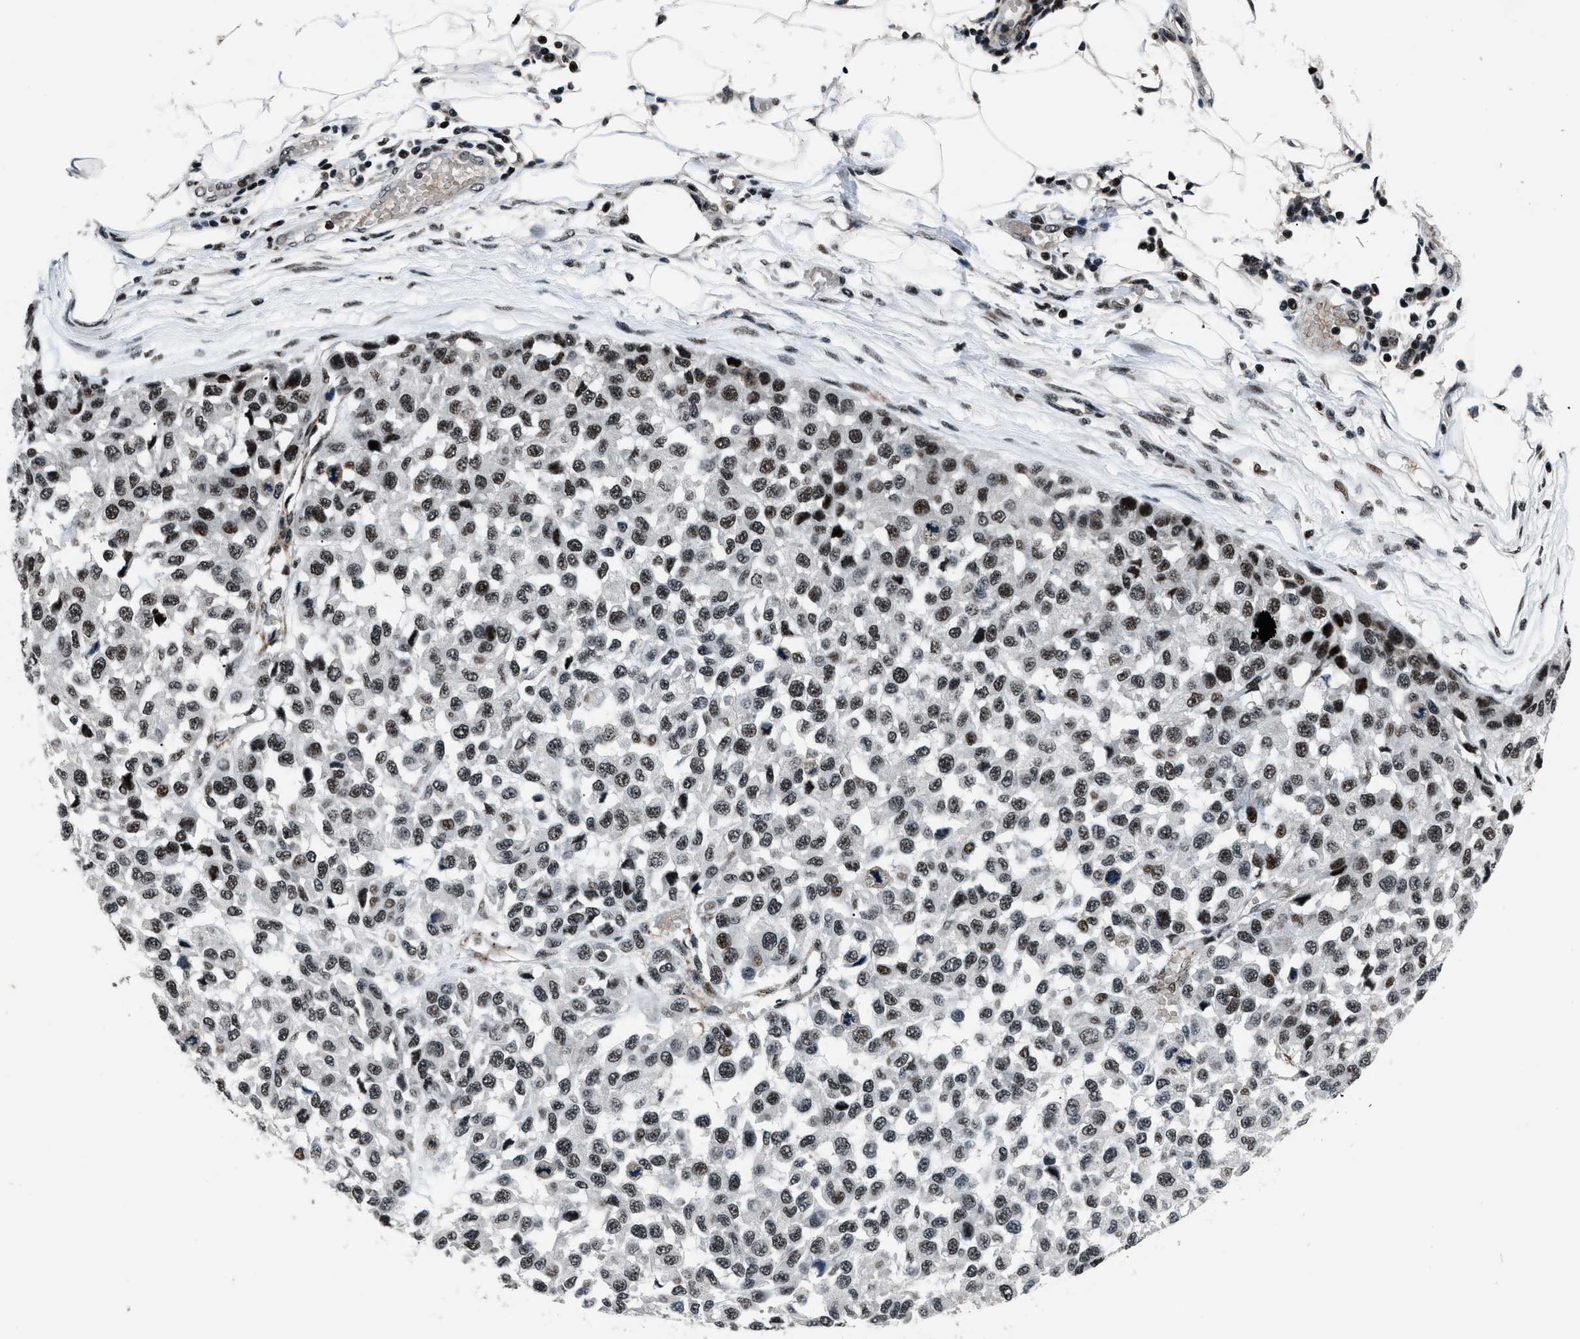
{"staining": {"intensity": "strong", "quantity": ">75%", "location": "nuclear"}, "tissue": "melanoma", "cell_type": "Tumor cells", "image_type": "cancer", "snomed": [{"axis": "morphology", "description": "Normal tissue, NOS"}, {"axis": "morphology", "description": "Malignant melanoma, NOS"}, {"axis": "topography", "description": "Skin"}], "caption": "Strong nuclear positivity is appreciated in approximately >75% of tumor cells in malignant melanoma. The staining was performed using DAB to visualize the protein expression in brown, while the nuclei were stained in blue with hematoxylin (Magnification: 20x).", "gene": "SMARCB1", "patient": {"sex": "male", "age": 62}}